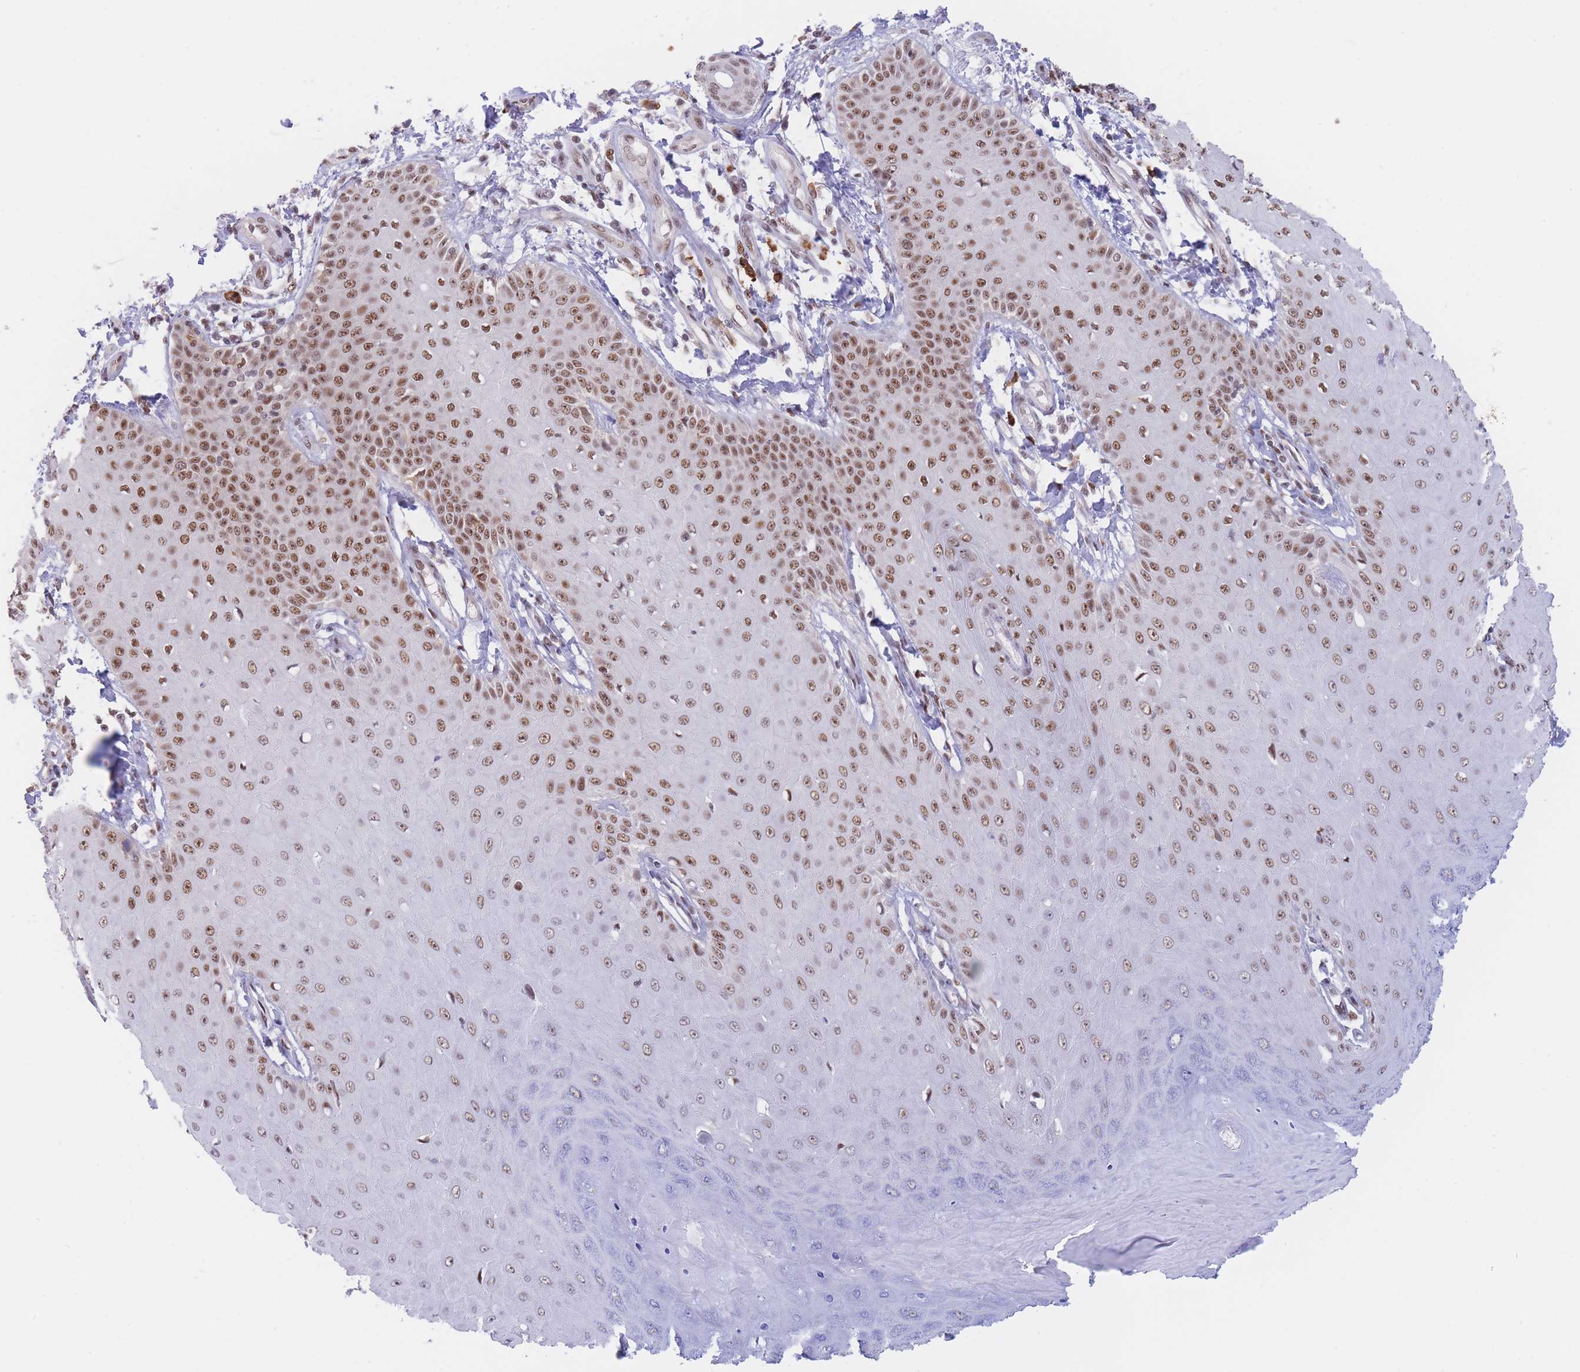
{"staining": {"intensity": "moderate", "quantity": ">75%", "location": "nuclear"}, "tissue": "skin cancer", "cell_type": "Tumor cells", "image_type": "cancer", "snomed": [{"axis": "morphology", "description": "Squamous cell carcinoma, NOS"}, {"axis": "topography", "description": "Skin"}], "caption": "Human skin cancer (squamous cell carcinoma) stained for a protein (brown) exhibits moderate nuclear positive staining in about >75% of tumor cells.", "gene": "SMAD9", "patient": {"sex": "male", "age": 70}}